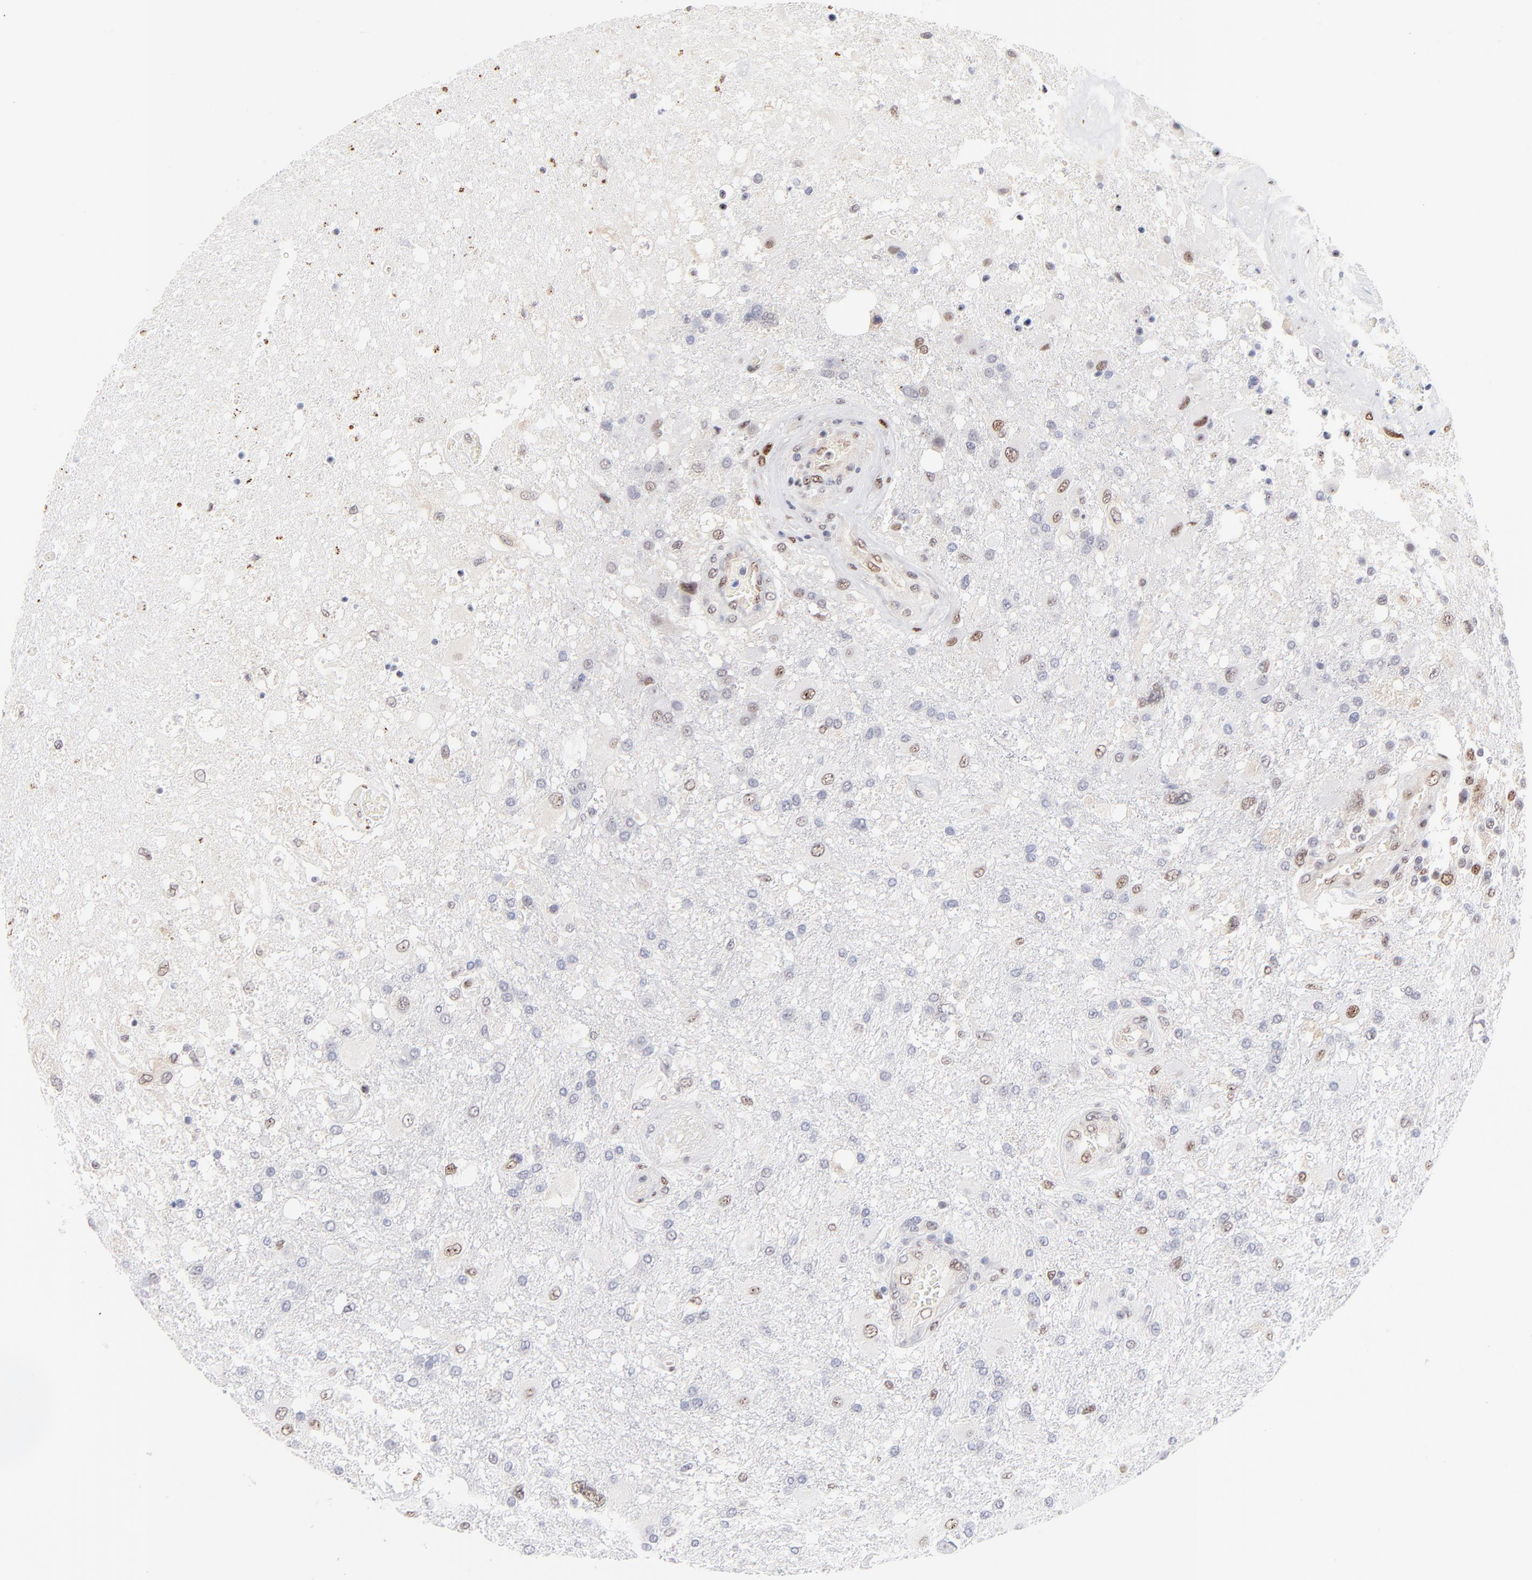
{"staining": {"intensity": "weak", "quantity": "<25%", "location": "nuclear"}, "tissue": "glioma", "cell_type": "Tumor cells", "image_type": "cancer", "snomed": [{"axis": "morphology", "description": "Glioma, malignant, High grade"}, {"axis": "topography", "description": "Cerebral cortex"}], "caption": "High magnification brightfield microscopy of glioma stained with DAB (brown) and counterstained with hematoxylin (blue): tumor cells show no significant staining.", "gene": "STAT3", "patient": {"sex": "male", "age": 79}}